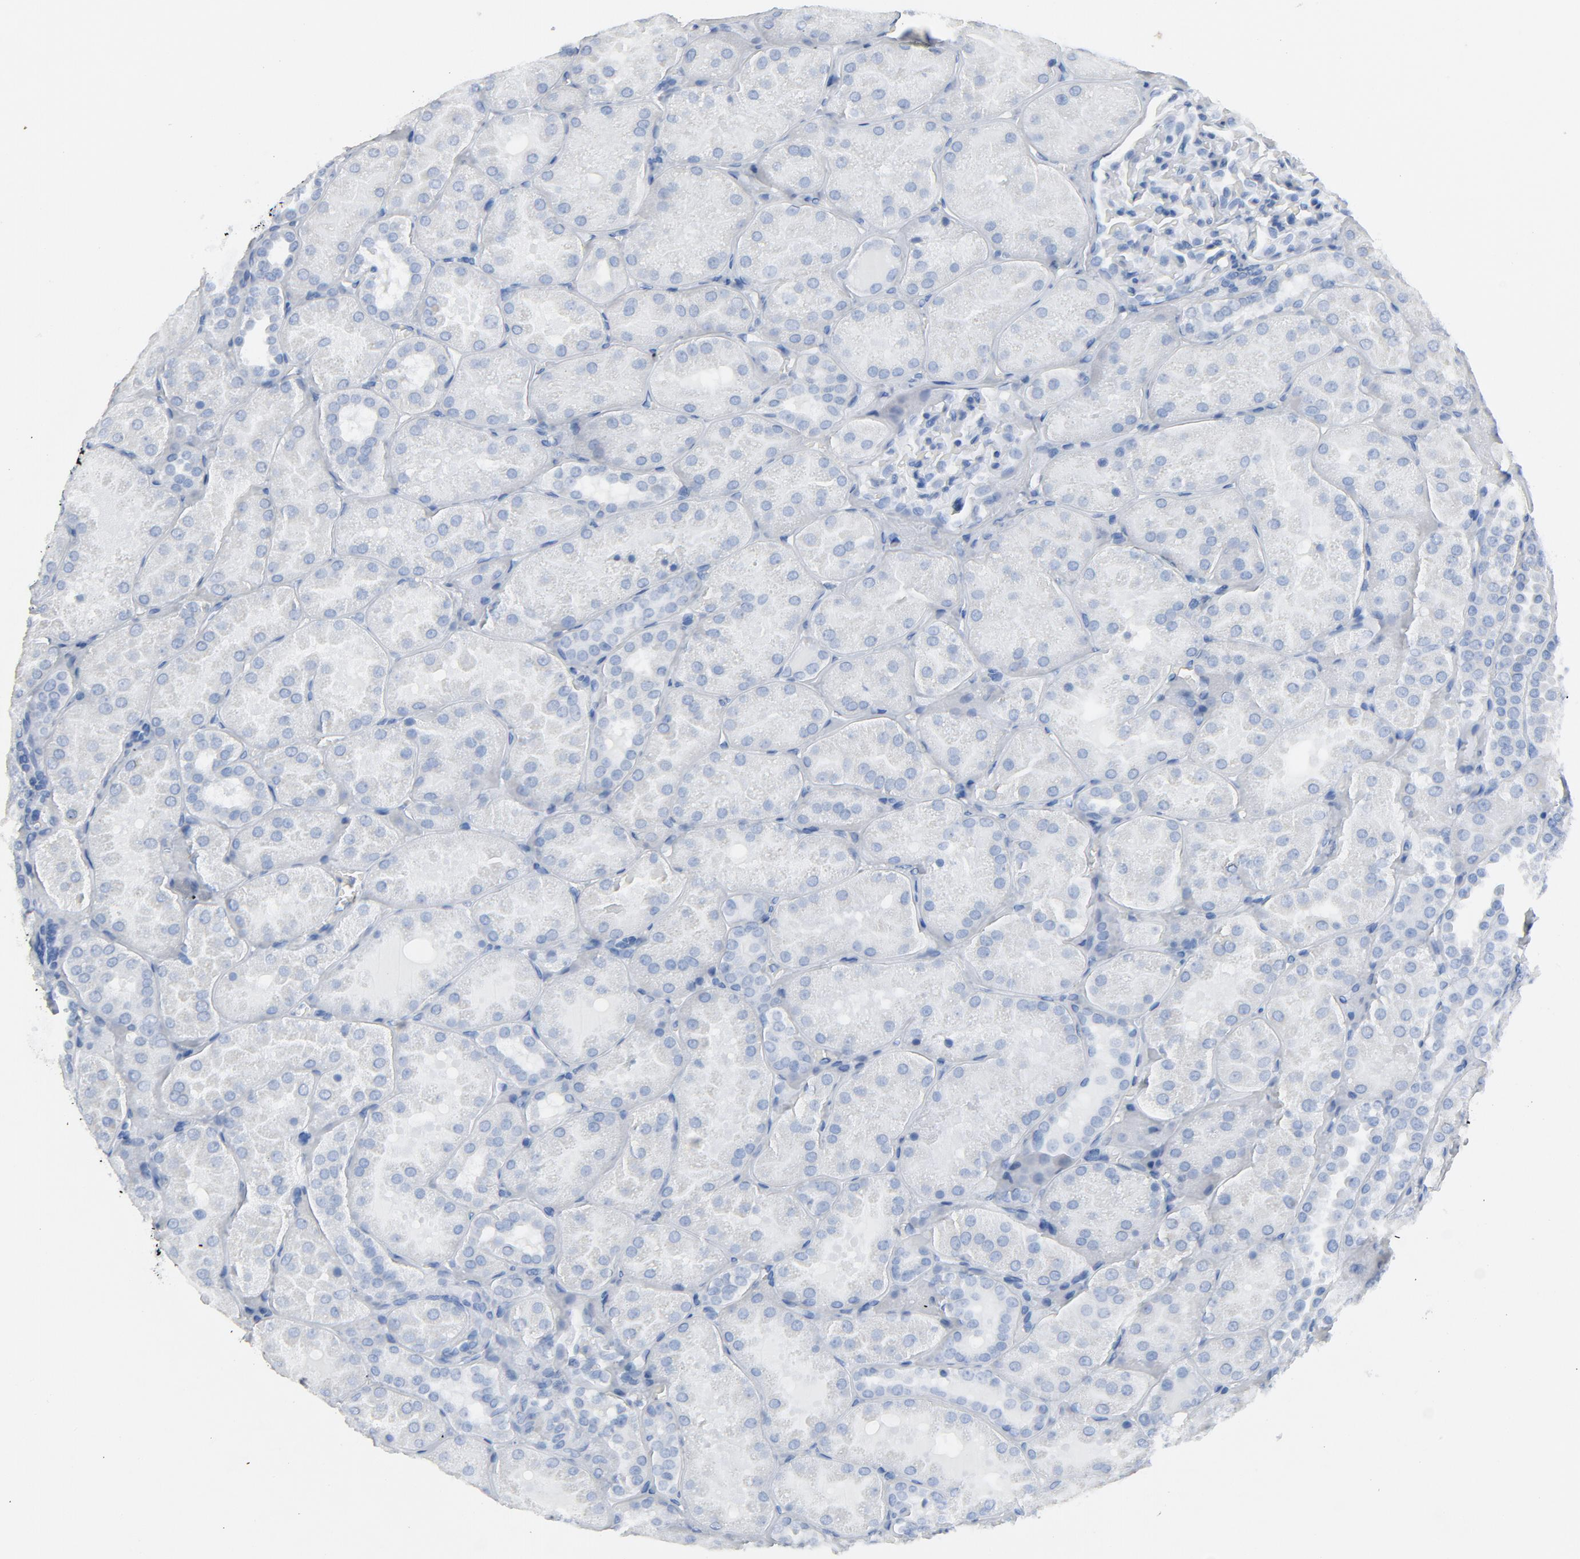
{"staining": {"intensity": "negative", "quantity": "none", "location": "none"}, "tissue": "kidney", "cell_type": "Cells in glomeruli", "image_type": "normal", "snomed": [{"axis": "morphology", "description": "Normal tissue, NOS"}, {"axis": "topography", "description": "Kidney"}], "caption": "This is an IHC micrograph of benign human kidney. There is no staining in cells in glomeruli.", "gene": "C14orf119", "patient": {"sex": "male", "age": 28}}